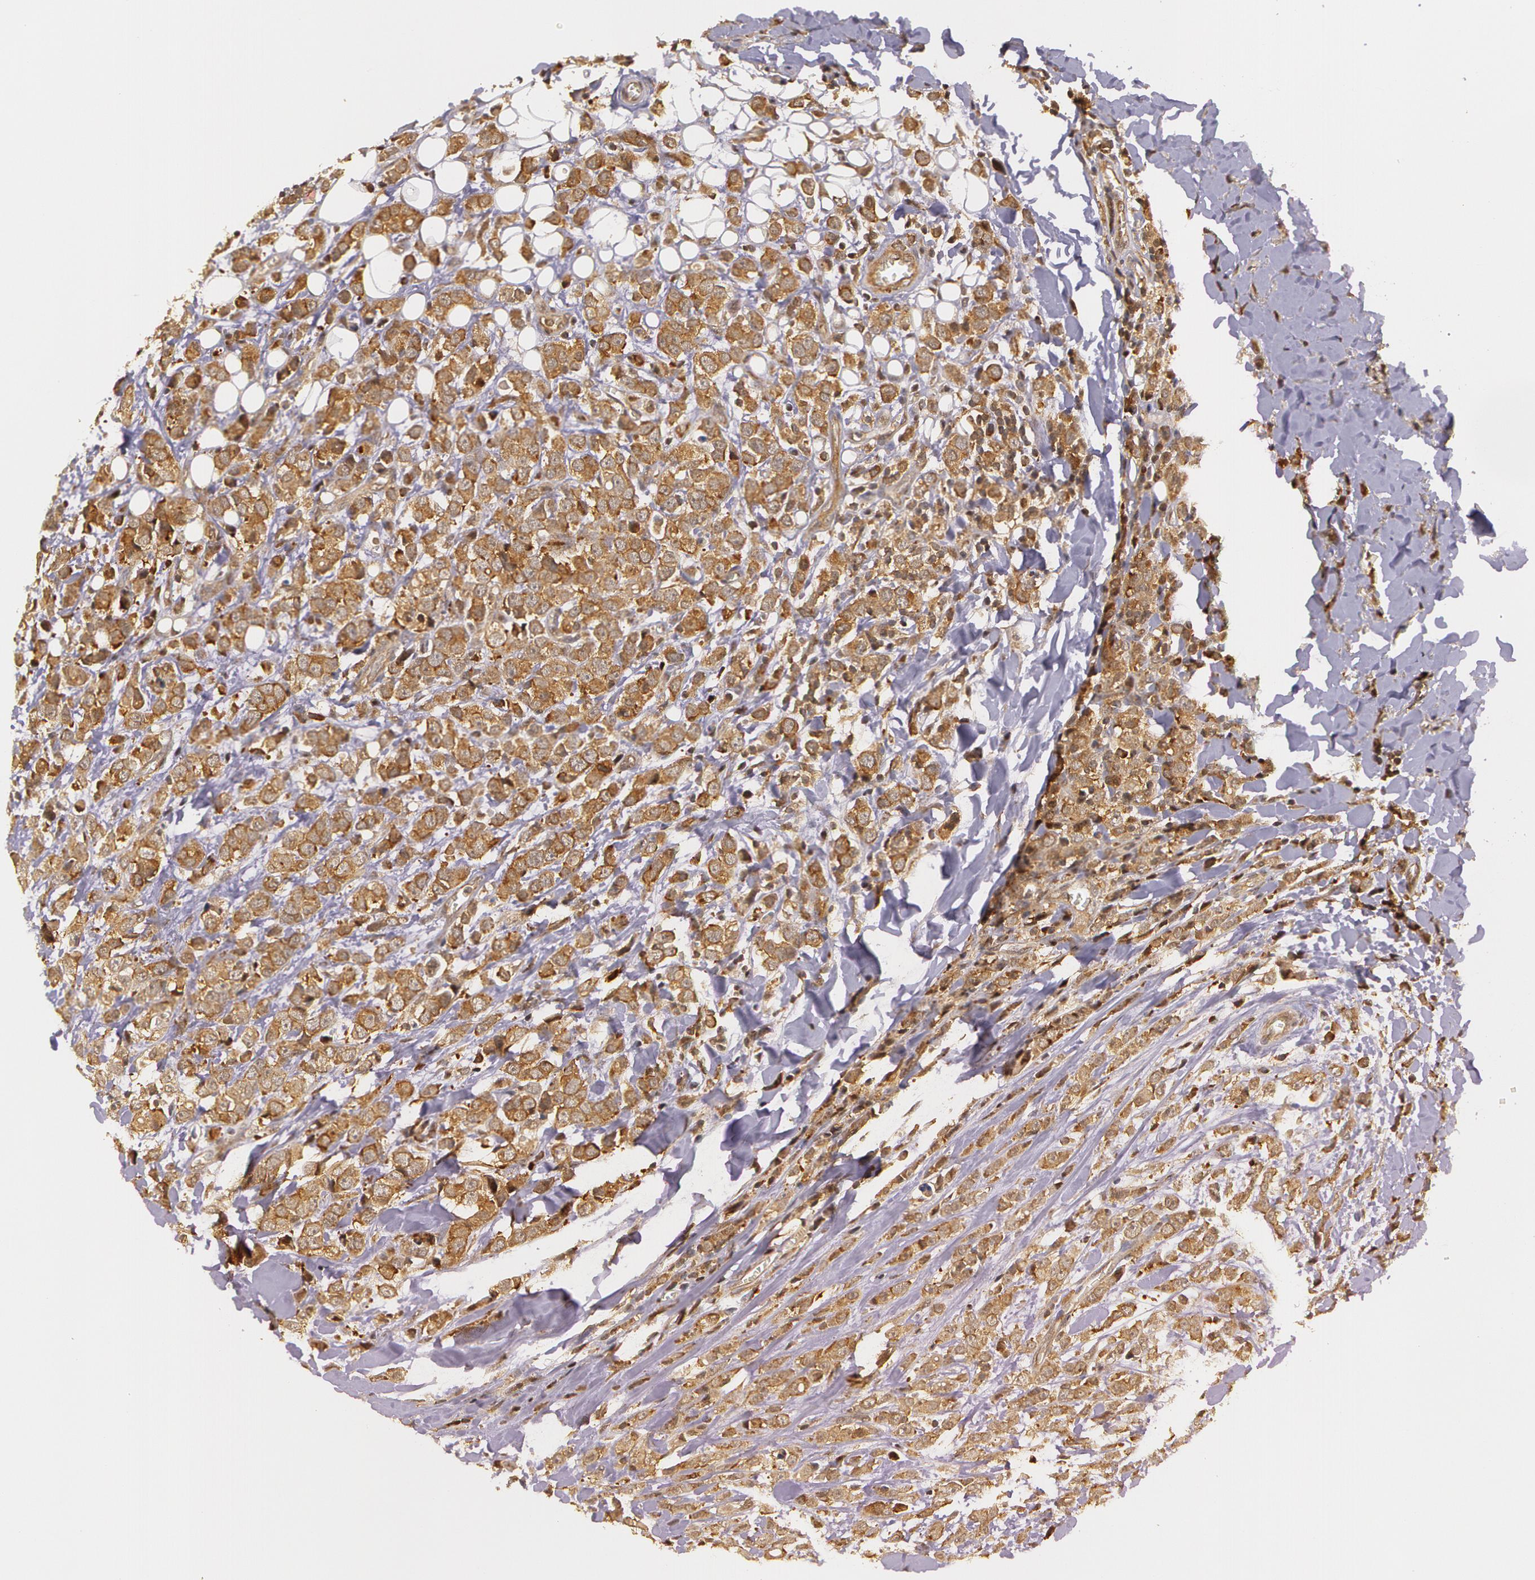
{"staining": {"intensity": "moderate", "quantity": ">75%", "location": "cytoplasmic/membranous"}, "tissue": "breast cancer", "cell_type": "Tumor cells", "image_type": "cancer", "snomed": [{"axis": "morphology", "description": "Lobular carcinoma"}, {"axis": "topography", "description": "Breast"}], "caption": "Tumor cells demonstrate medium levels of moderate cytoplasmic/membranous staining in about >75% of cells in human breast cancer.", "gene": "ASCC2", "patient": {"sex": "female", "age": 57}}